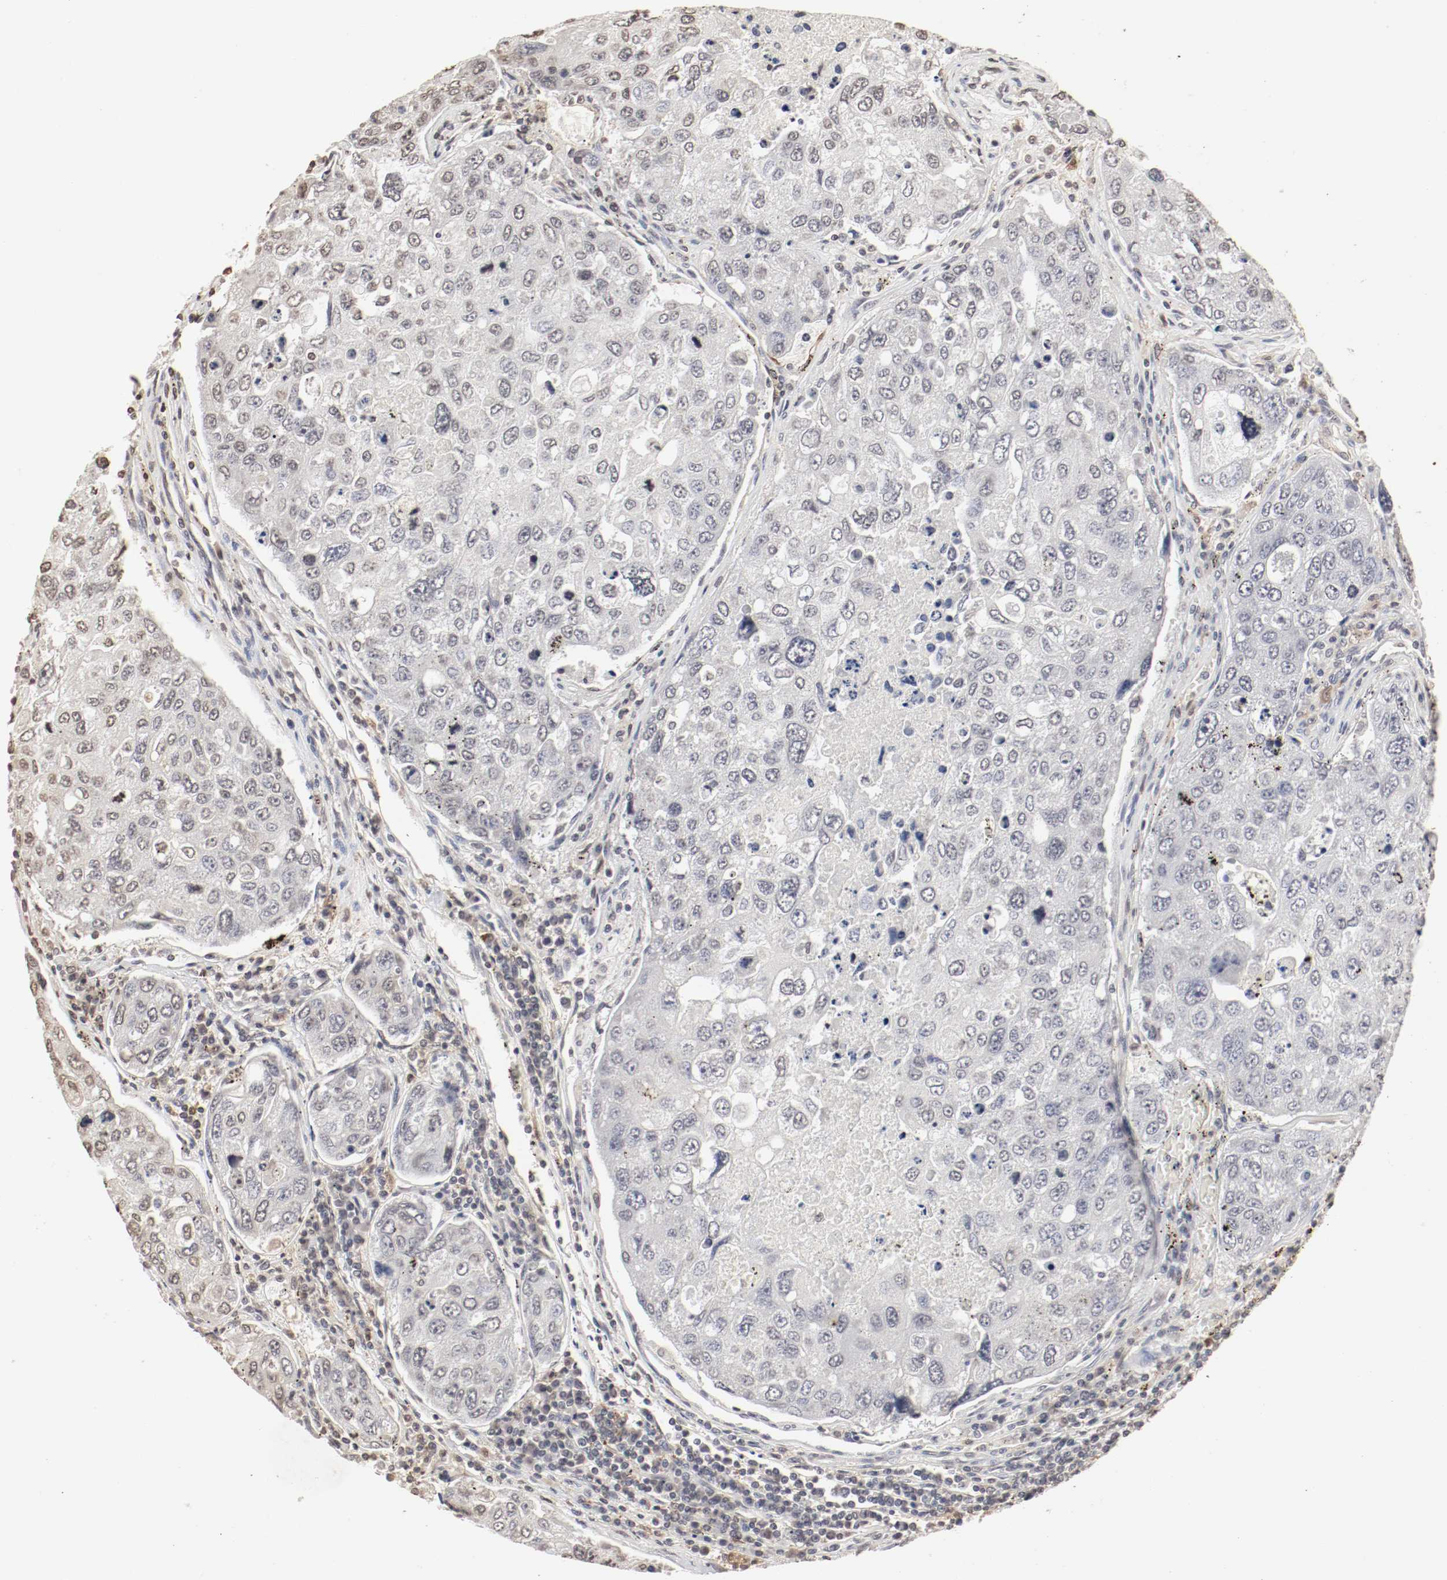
{"staining": {"intensity": "negative", "quantity": "none", "location": "none"}, "tissue": "urothelial cancer", "cell_type": "Tumor cells", "image_type": "cancer", "snomed": [{"axis": "morphology", "description": "Urothelial carcinoma, High grade"}, {"axis": "topography", "description": "Lymph node"}, {"axis": "topography", "description": "Urinary bladder"}], "caption": "Immunohistochemical staining of urothelial carcinoma (high-grade) demonstrates no significant expression in tumor cells.", "gene": "WASL", "patient": {"sex": "male", "age": 51}}